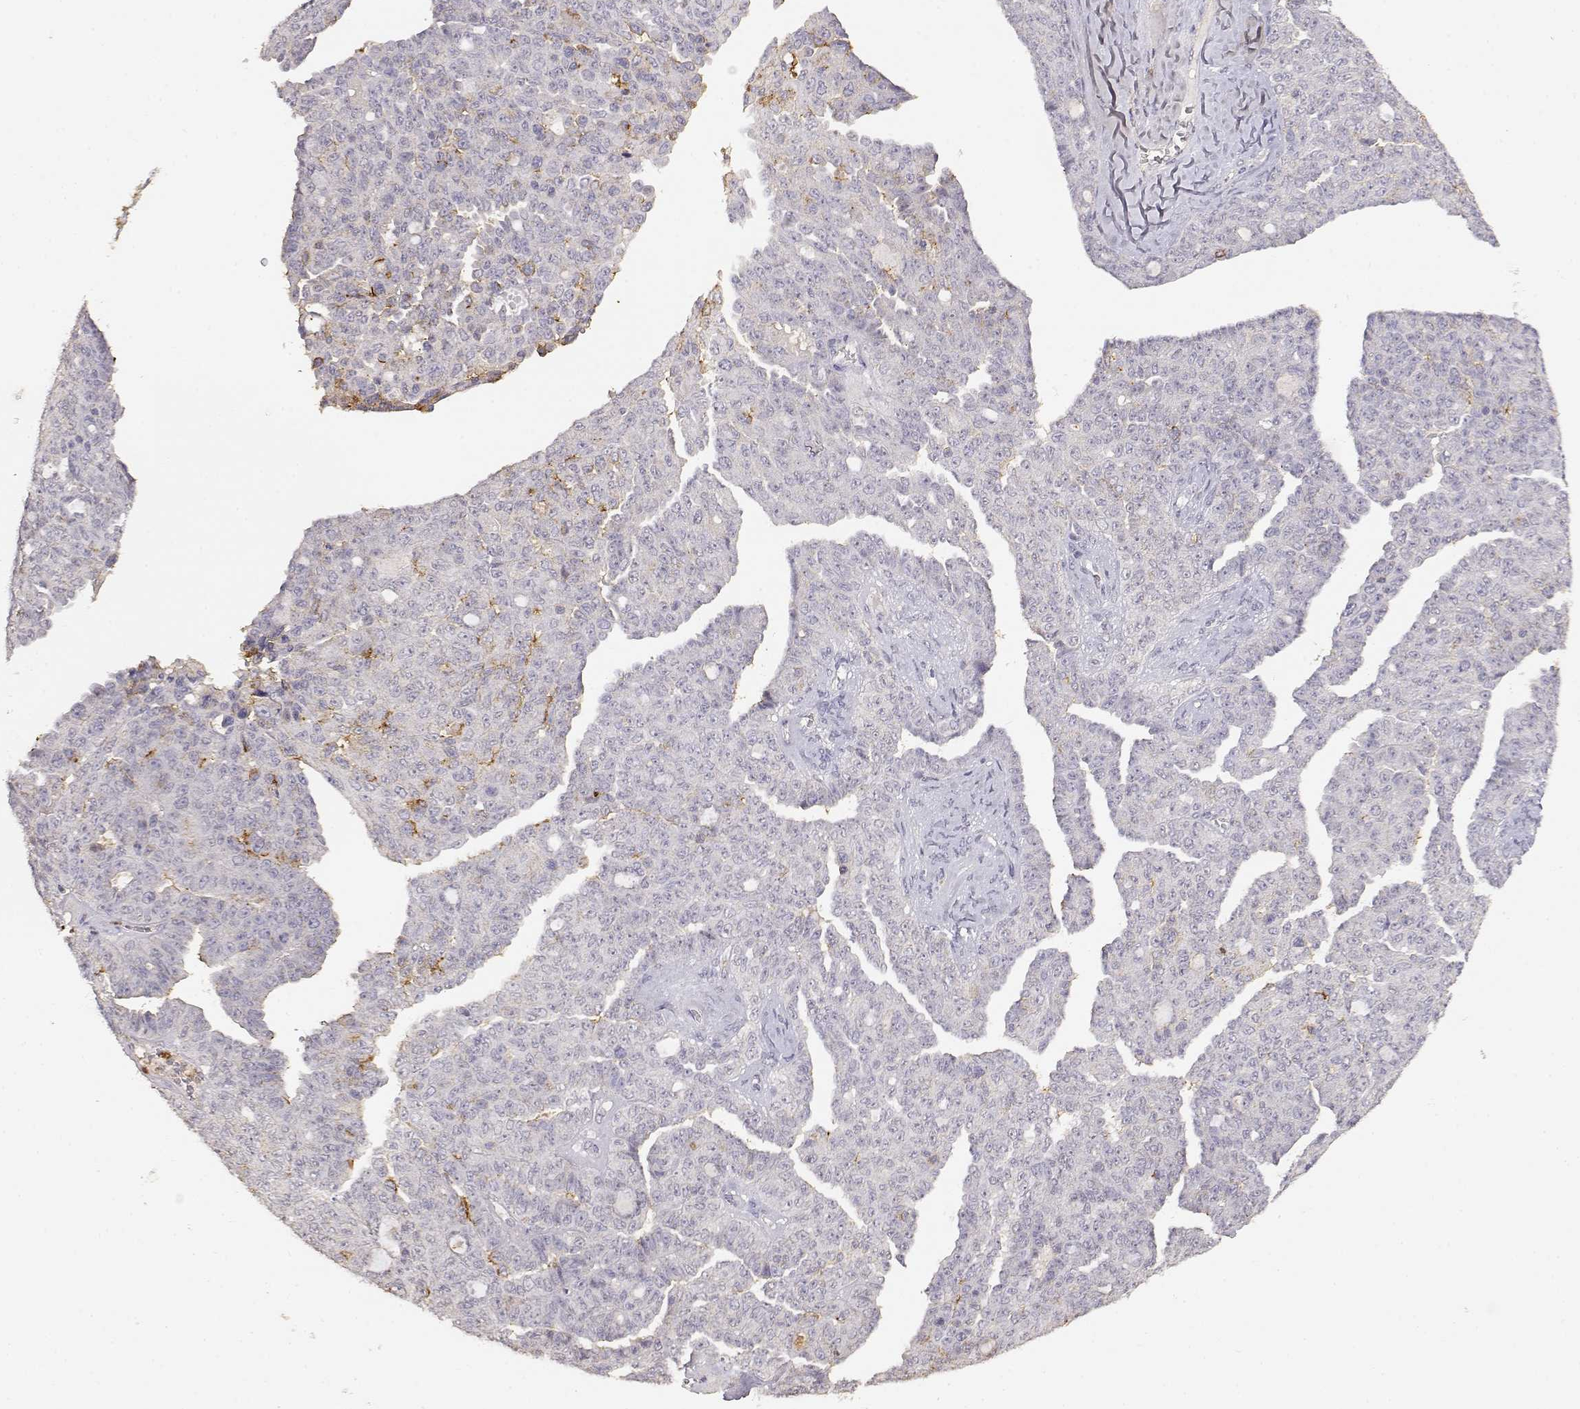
{"staining": {"intensity": "weak", "quantity": "25%-75%", "location": "cytoplasmic/membranous"}, "tissue": "ovarian cancer", "cell_type": "Tumor cells", "image_type": "cancer", "snomed": [{"axis": "morphology", "description": "Cystadenocarcinoma, serous, NOS"}, {"axis": "topography", "description": "Ovary"}], "caption": "Human serous cystadenocarcinoma (ovarian) stained with a brown dye reveals weak cytoplasmic/membranous positive expression in about 25%-75% of tumor cells.", "gene": "TNFRSF10C", "patient": {"sex": "female", "age": 71}}